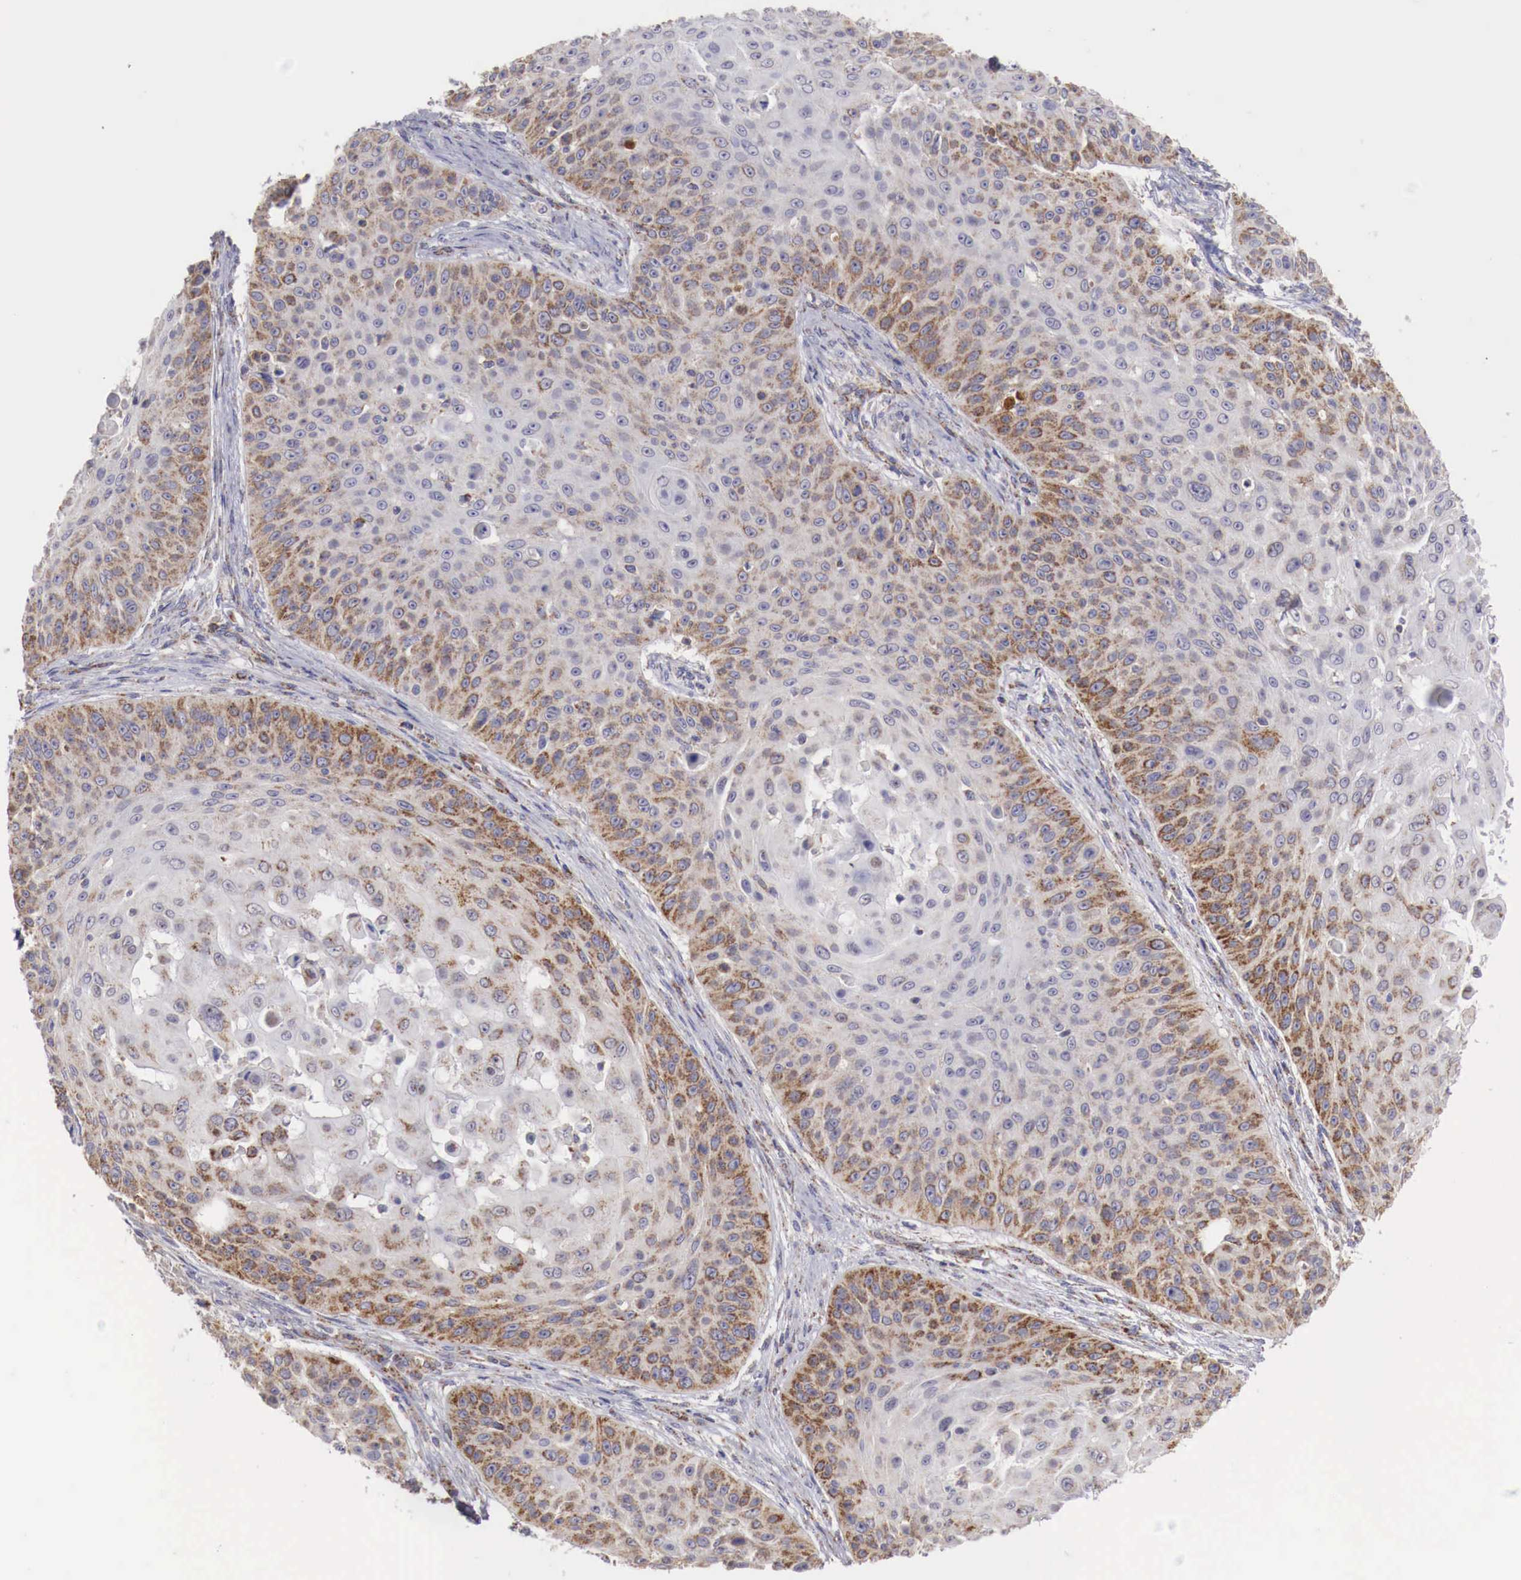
{"staining": {"intensity": "moderate", "quantity": "25%-75%", "location": "cytoplasmic/membranous"}, "tissue": "skin cancer", "cell_type": "Tumor cells", "image_type": "cancer", "snomed": [{"axis": "morphology", "description": "Squamous cell carcinoma, NOS"}, {"axis": "topography", "description": "Skin"}], "caption": "Skin cancer was stained to show a protein in brown. There is medium levels of moderate cytoplasmic/membranous expression in about 25%-75% of tumor cells.", "gene": "XPNPEP3", "patient": {"sex": "male", "age": 82}}